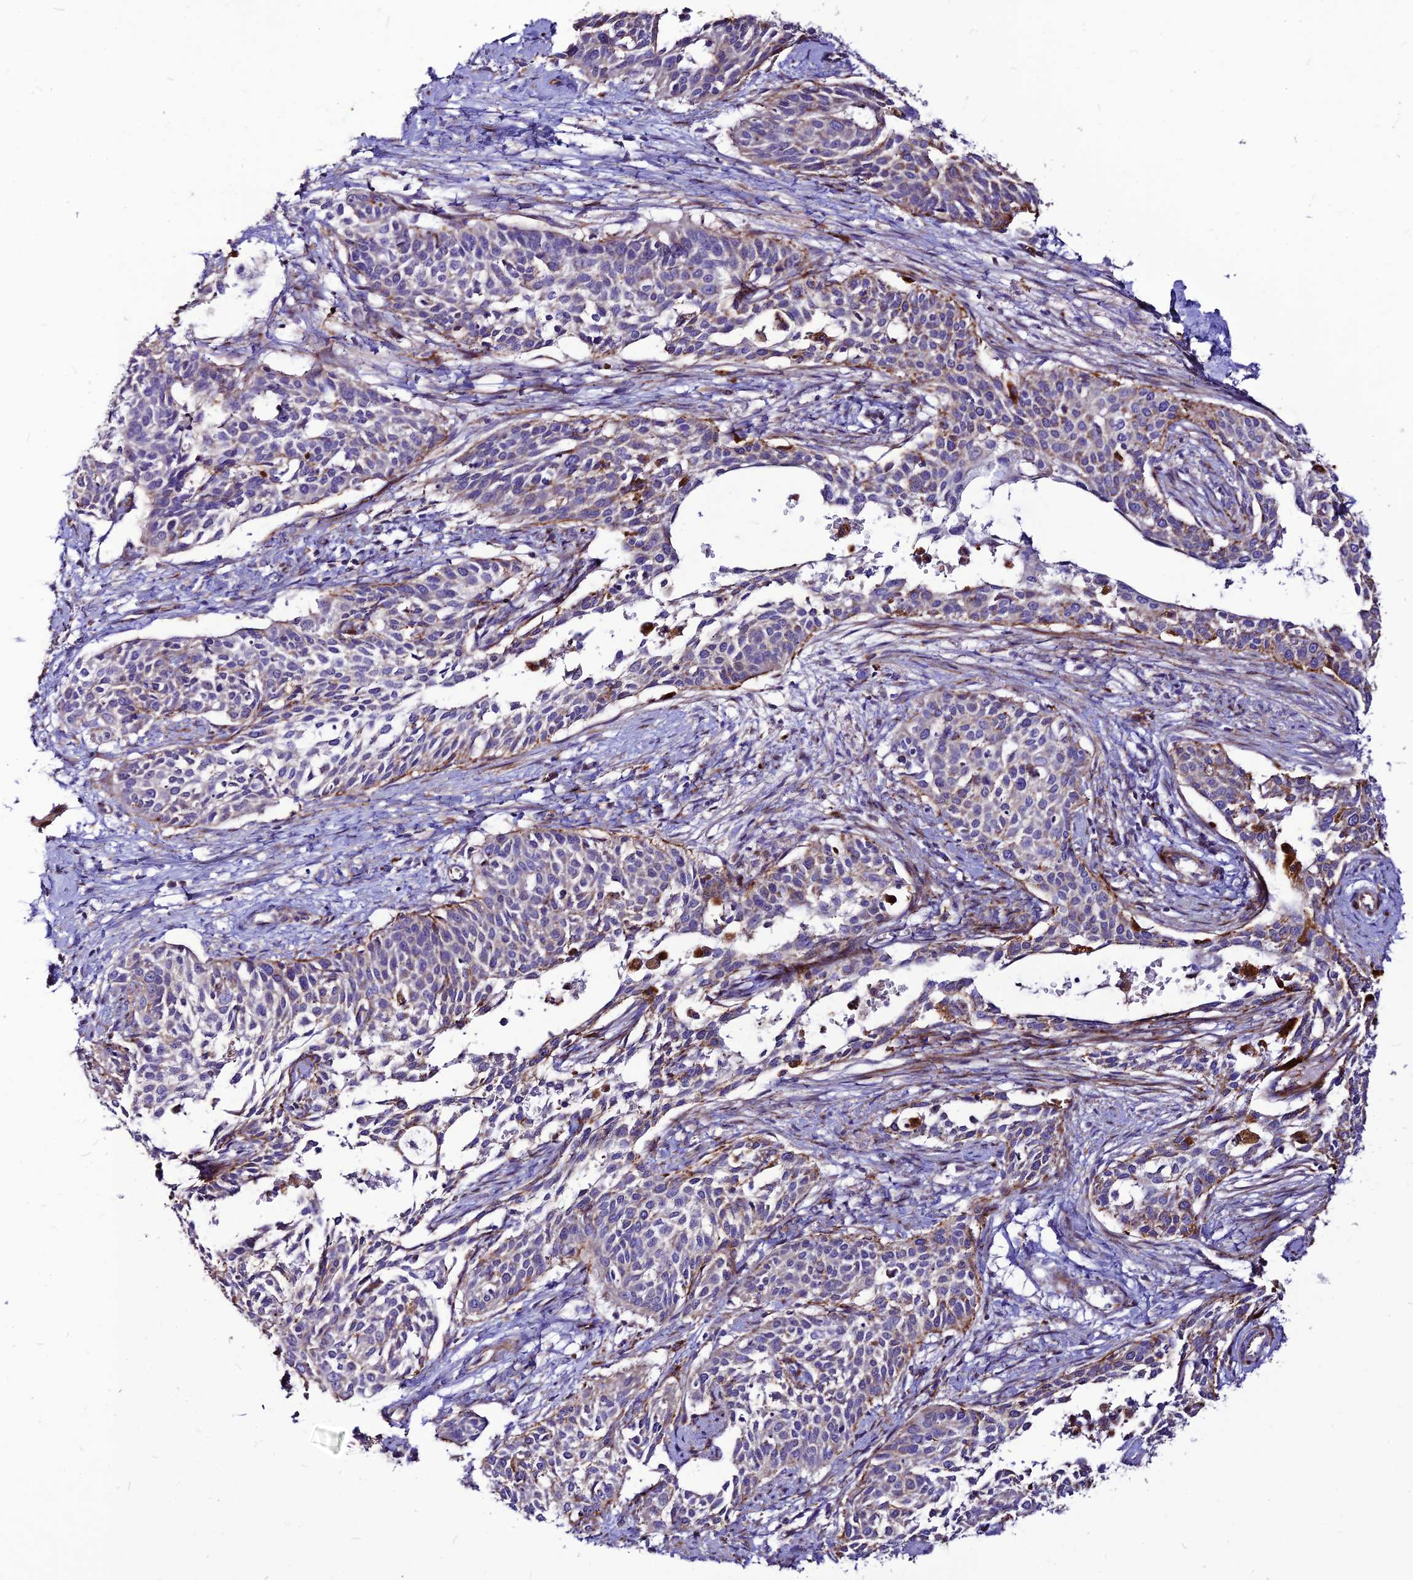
{"staining": {"intensity": "negative", "quantity": "none", "location": "none"}, "tissue": "cervical cancer", "cell_type": "Tumor cells", "image_type": "cancer", "snomed": [{"axis": "morphology", "description": "Squamous cell carcinoma, NOS"}, {"axis": "topography", "description": "Cervix"}], "caption": "IHC photomicrograph of neoplastic tissue: cervical cancer stained with DAB demonstrates no significant protein positivity in tumor cells. (DAB immunohistochemistry (IHC) with hematoxylin counter stain).", "gene": "RIMOC1", "patient": {"sex": "female", "age": 44}}